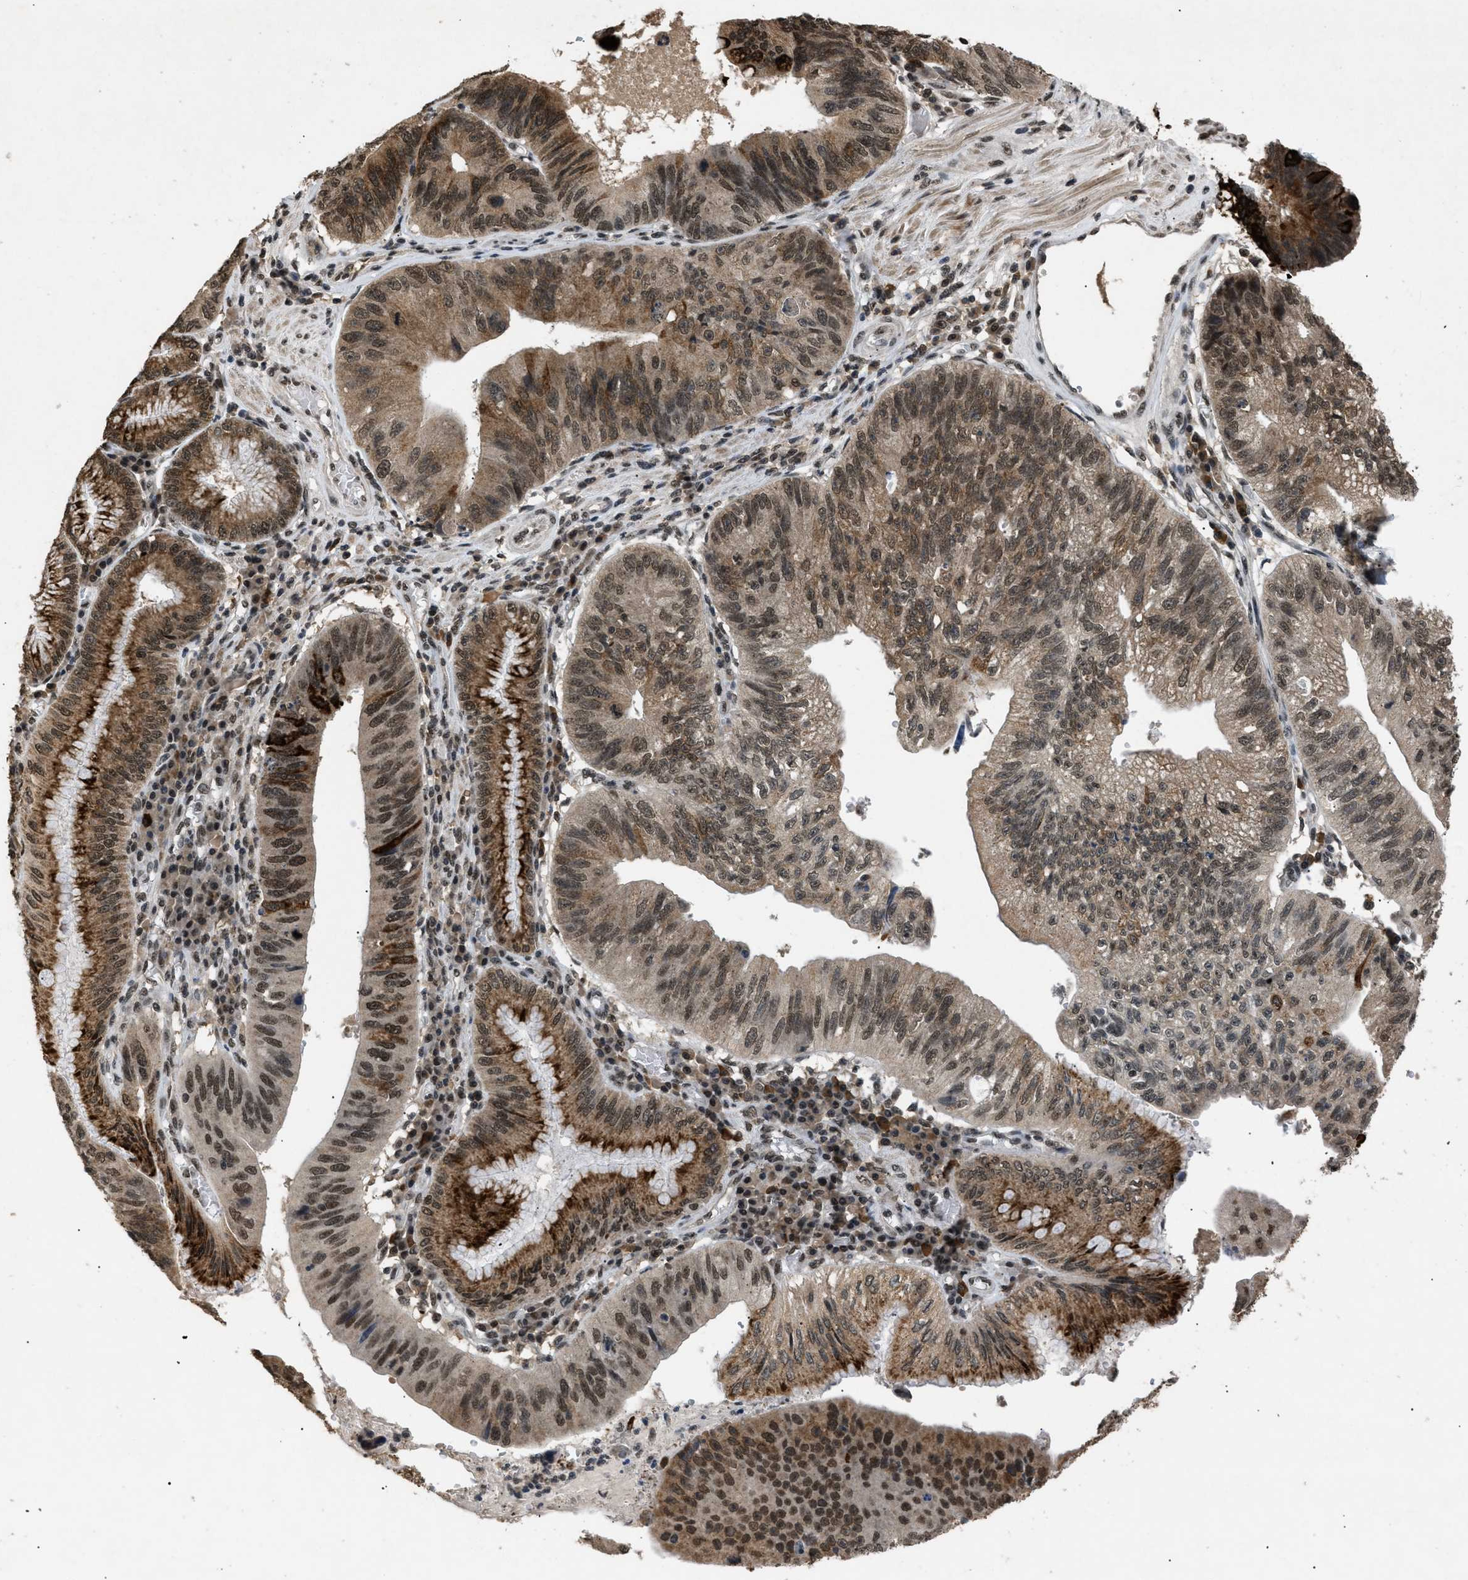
{"staining": {"intensity": "strong", "quantity": ">75%", "location": "cytoplasmic/membranous,nuclear"}, "tissue": "stomach cancer", "cell_type": "Tumor cells", "image_type": "cancer", "snomed": [{"axis": "morphology", "description": "Adenocarcinoma, NOS"}, {"axis": "topography", "description": "Stomach"}], "caption": "This is a micrograph of immunohistochemistry staining of stomach cancer (adenocarcinoma), which shows strong staining in the cytoplasmic/membranous and nuclear of tumor cells.", "gene": "RBM5", "patient": {"sex": "male", "age": 59}}